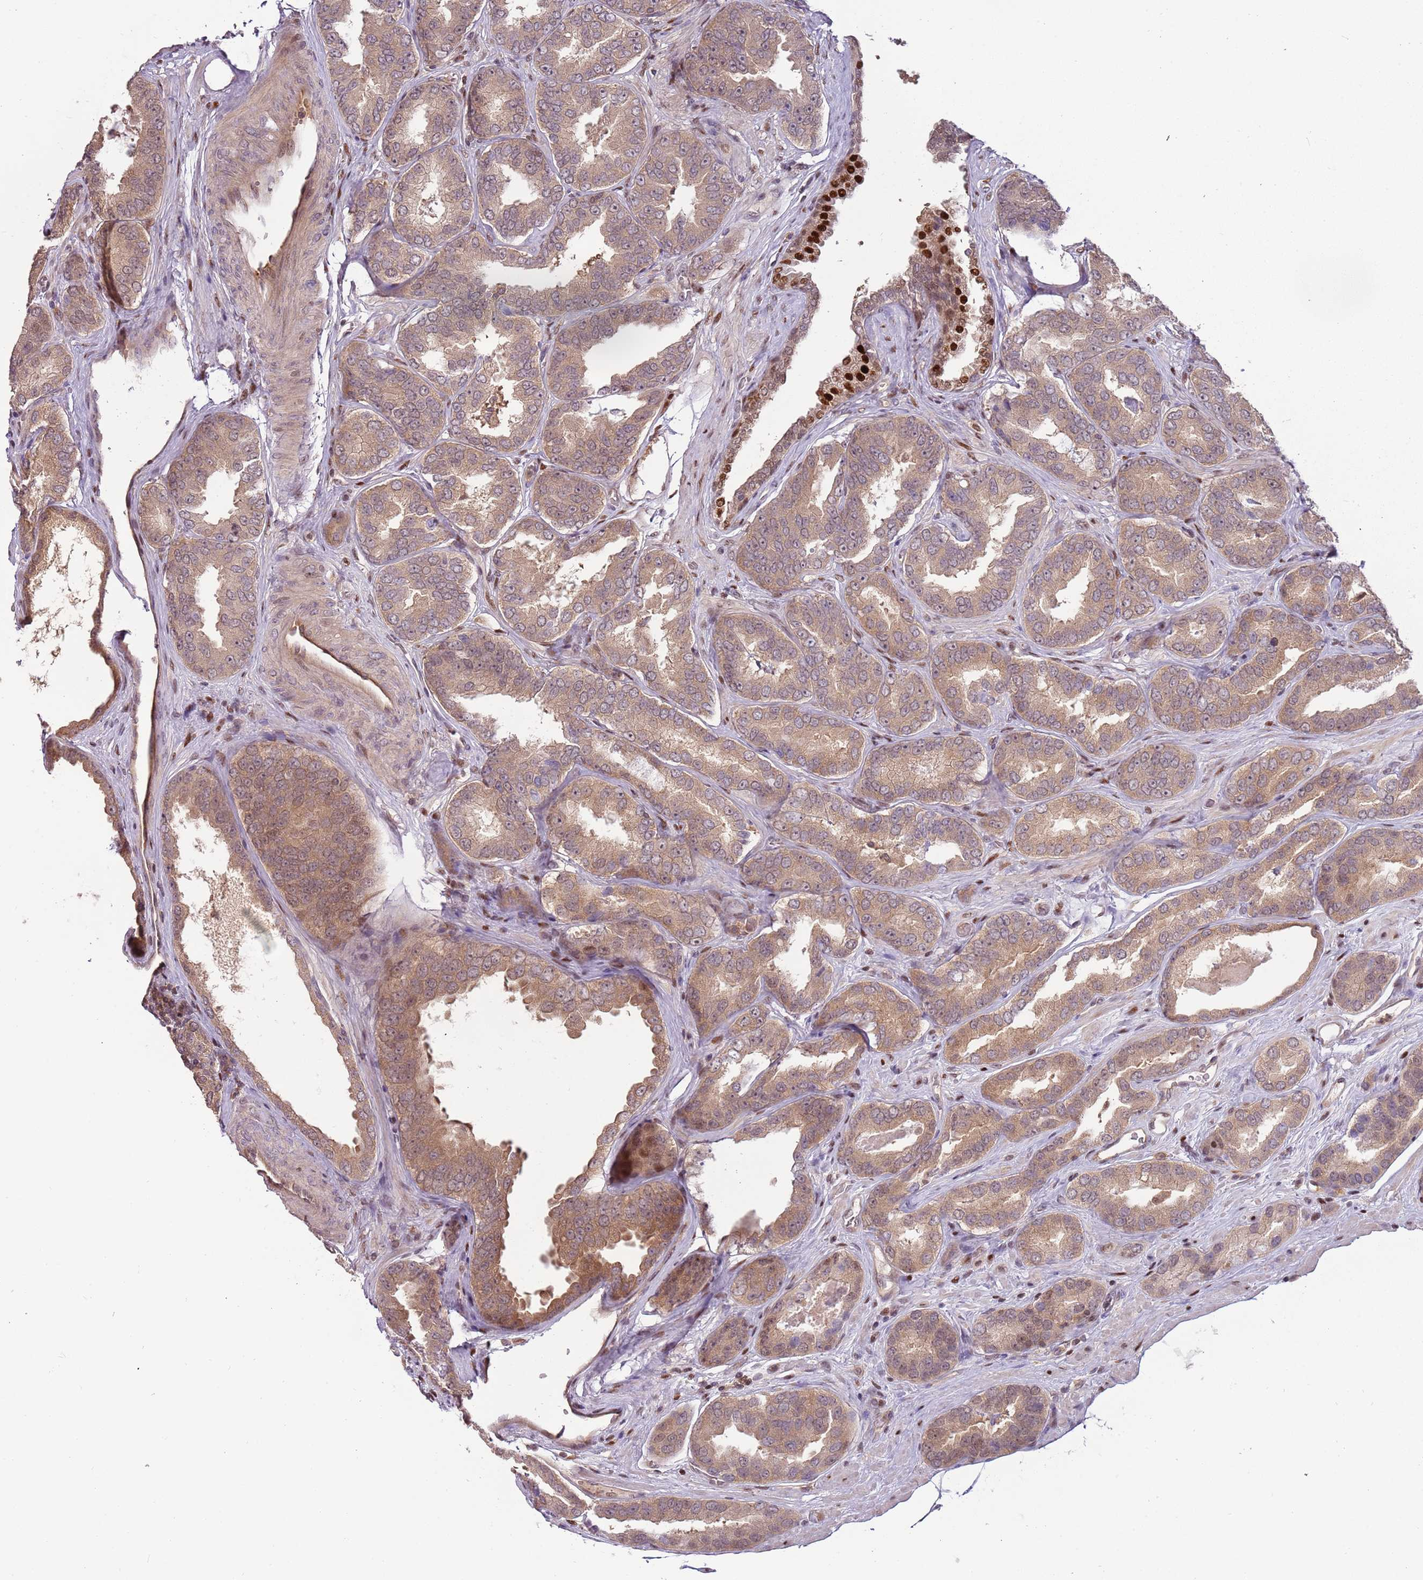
{"staining": {"intensity": "moderate", "quantity": ">75%", "location": "cytoplasmic/membranous,nuclear"}, "tissue": "prostate cancer", "cell_type": "Tumor cells", "image_type": "cancer", "snomed": [{"axis": "morphology", "description": "Adenocarcinoma, High grade"}, {"axis": "topography", "description": "Prostate"}], "caption": "Adenocarcinoma (high-grade) (prostate) was stained to show a protein in brown. There is medium levels of moderate cytoplasmic/membranous and nuclear positivity in approximately >75% of tumor cells.", "gene": "GSTO2", "patient": {"sex": "male", "age": 72}}